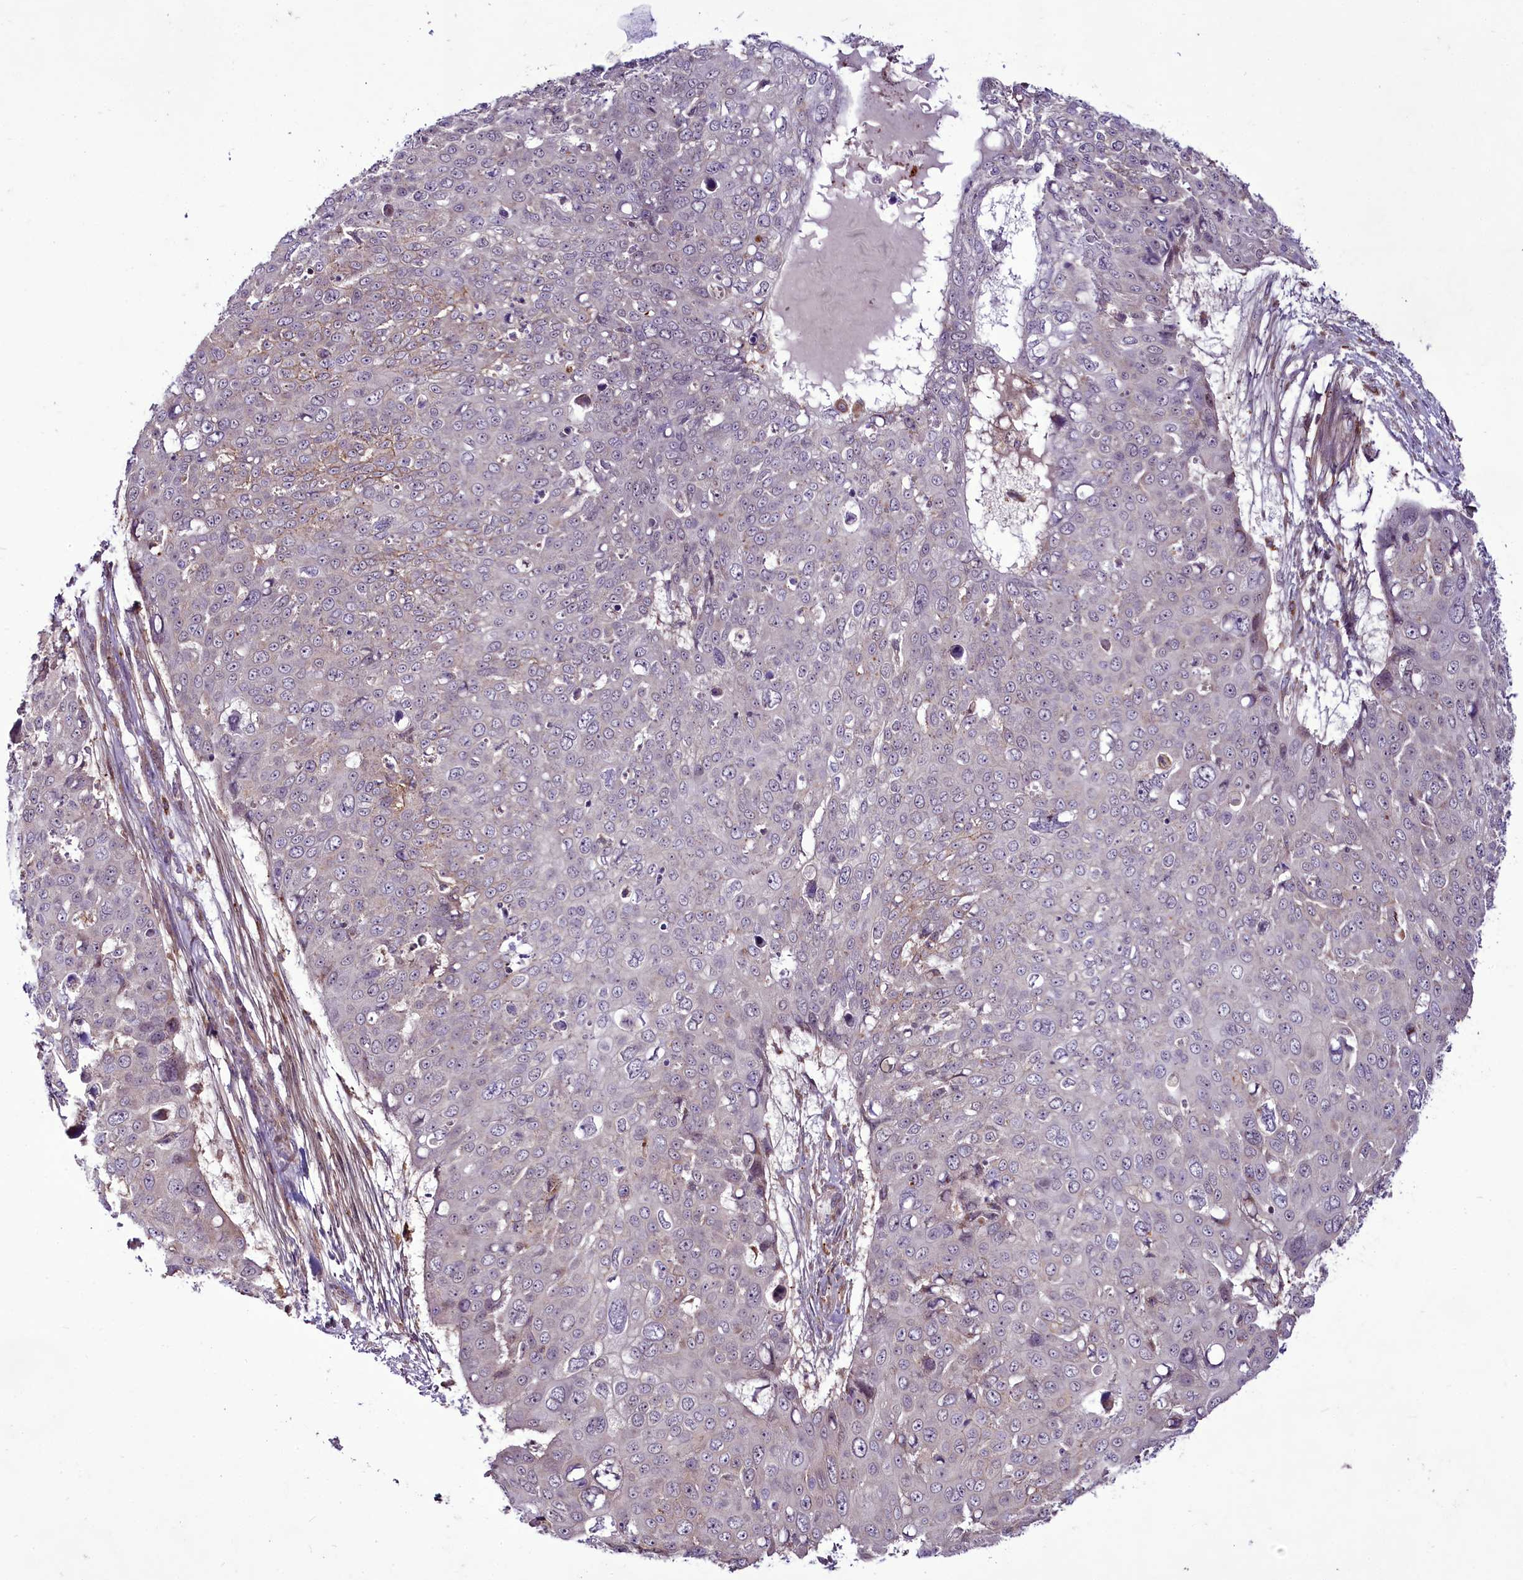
{"staining": {"intensity": "negative", "quantity": "none", "location": "none"}, "tissue": "skin cancer", "cell_type": "Tumor cells", "image_type": "cancer", "snomed": [{"axis": "morphology", "description": "Squamous cell carcinoma, NOS"}, {"axis": "topography", "description": "Skin"}], "caption": "The histopathology image shows no staining of tumor cells in skin squamous cell carcinoma. (DAB IHC, high magnification).", "gene": "RSBN1", "patient": {"sex": "male", "age": 71}}